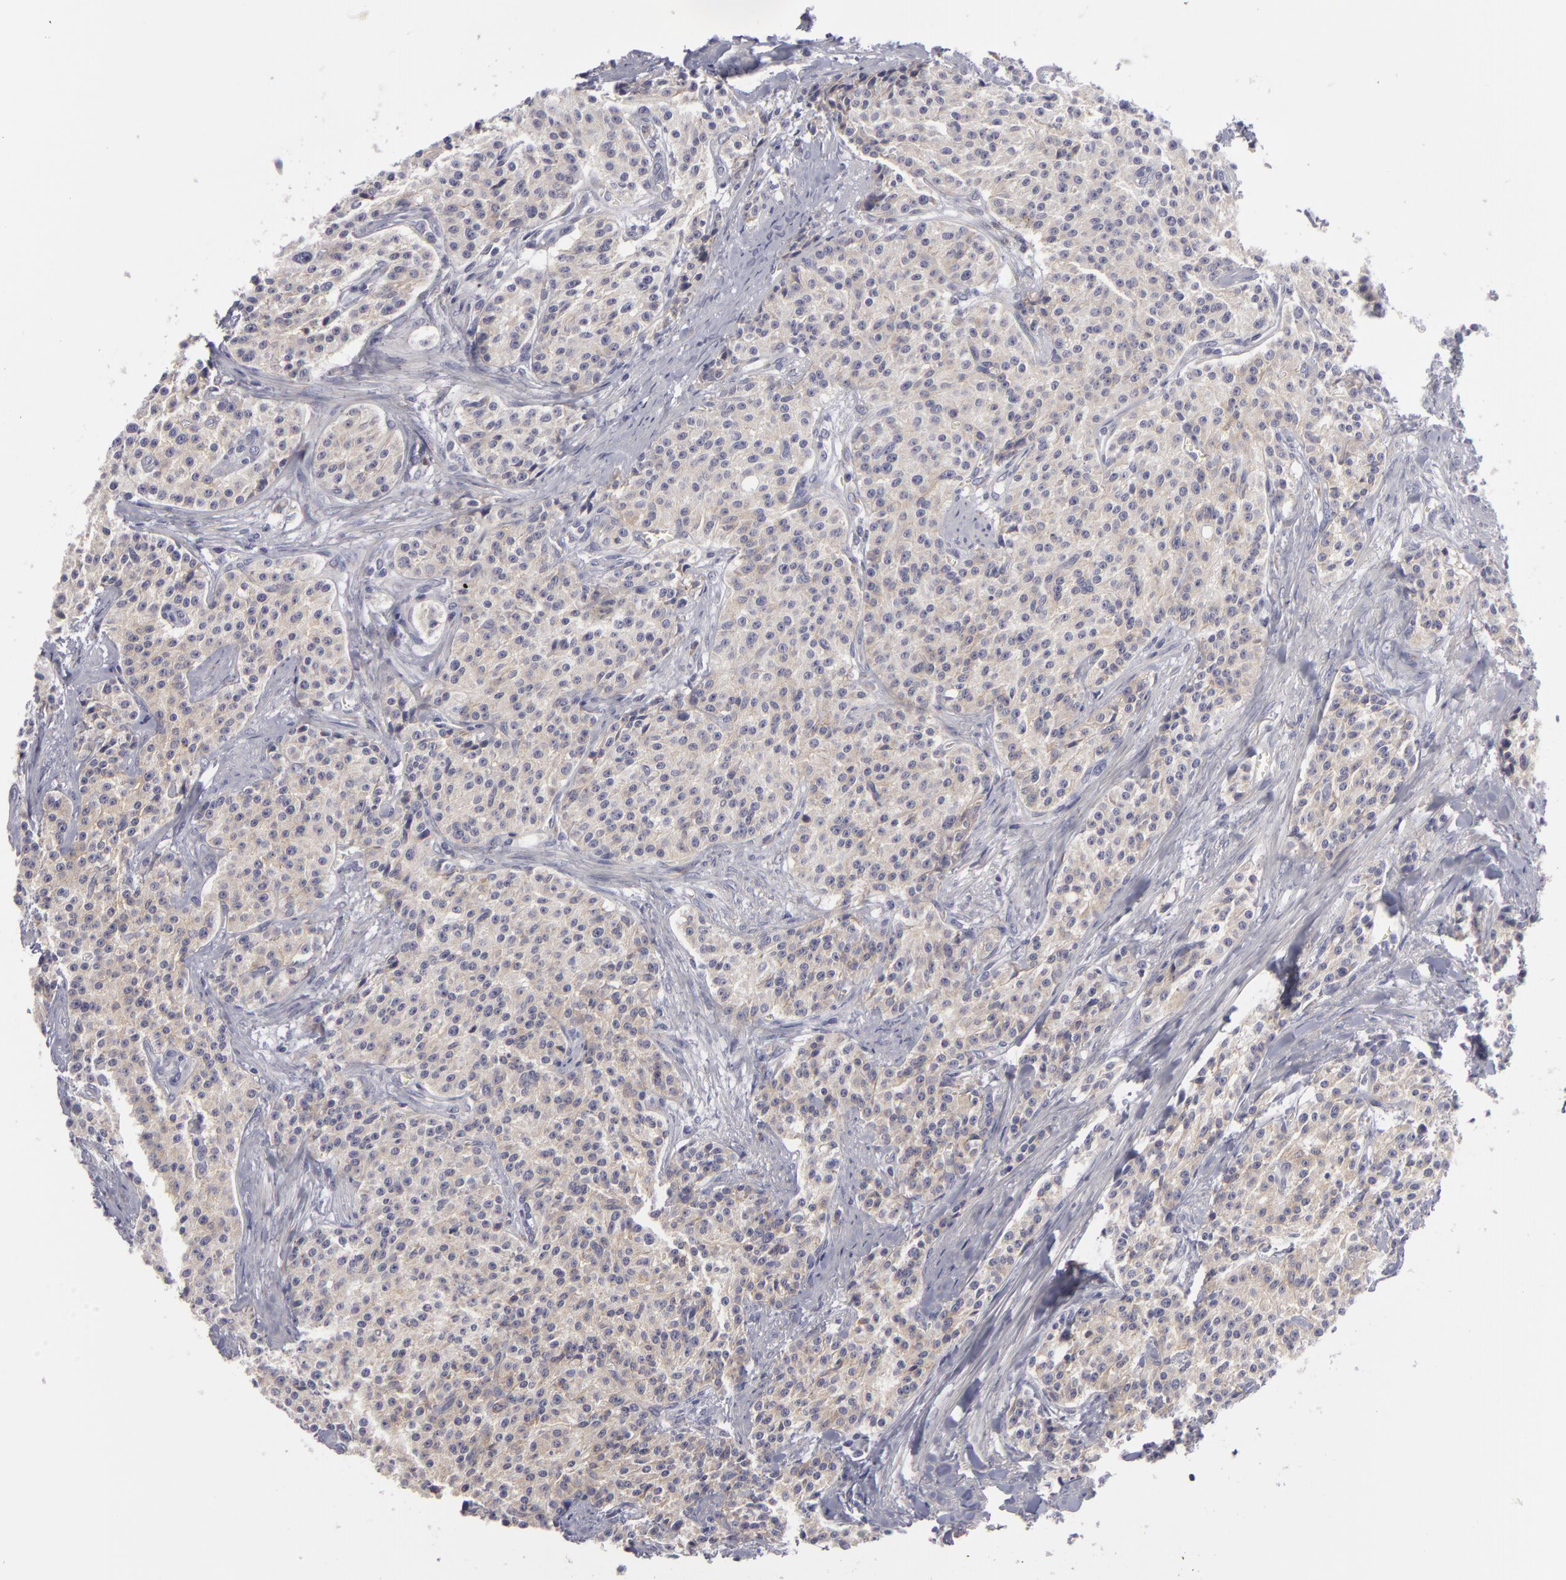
{"staining": {"intensity": "weak", "quantity": ">75%", "location": "cytoplasmic/membranous"}, "tissue": "carcinoid", "cell_type": "Tumor cells", "image_type": "cancer", "snomed": [{"axis": "morphology", "description": "Carcinoid, malignant, NOS"}, {"axis": "topography", "description": "Stomach"}], "caption": "Malignant carcinoid stained for a protein exhibits weak cytoplasmic/membranous positivity in tumor cells. The staining was performed using DAB to visualize the protein expression in brown, while the nuclei were stained in blue with hematoxylin (Magnification: 20x).", "gene": "ATP2B3", "patient": {"sex": "female", "age": 76}}